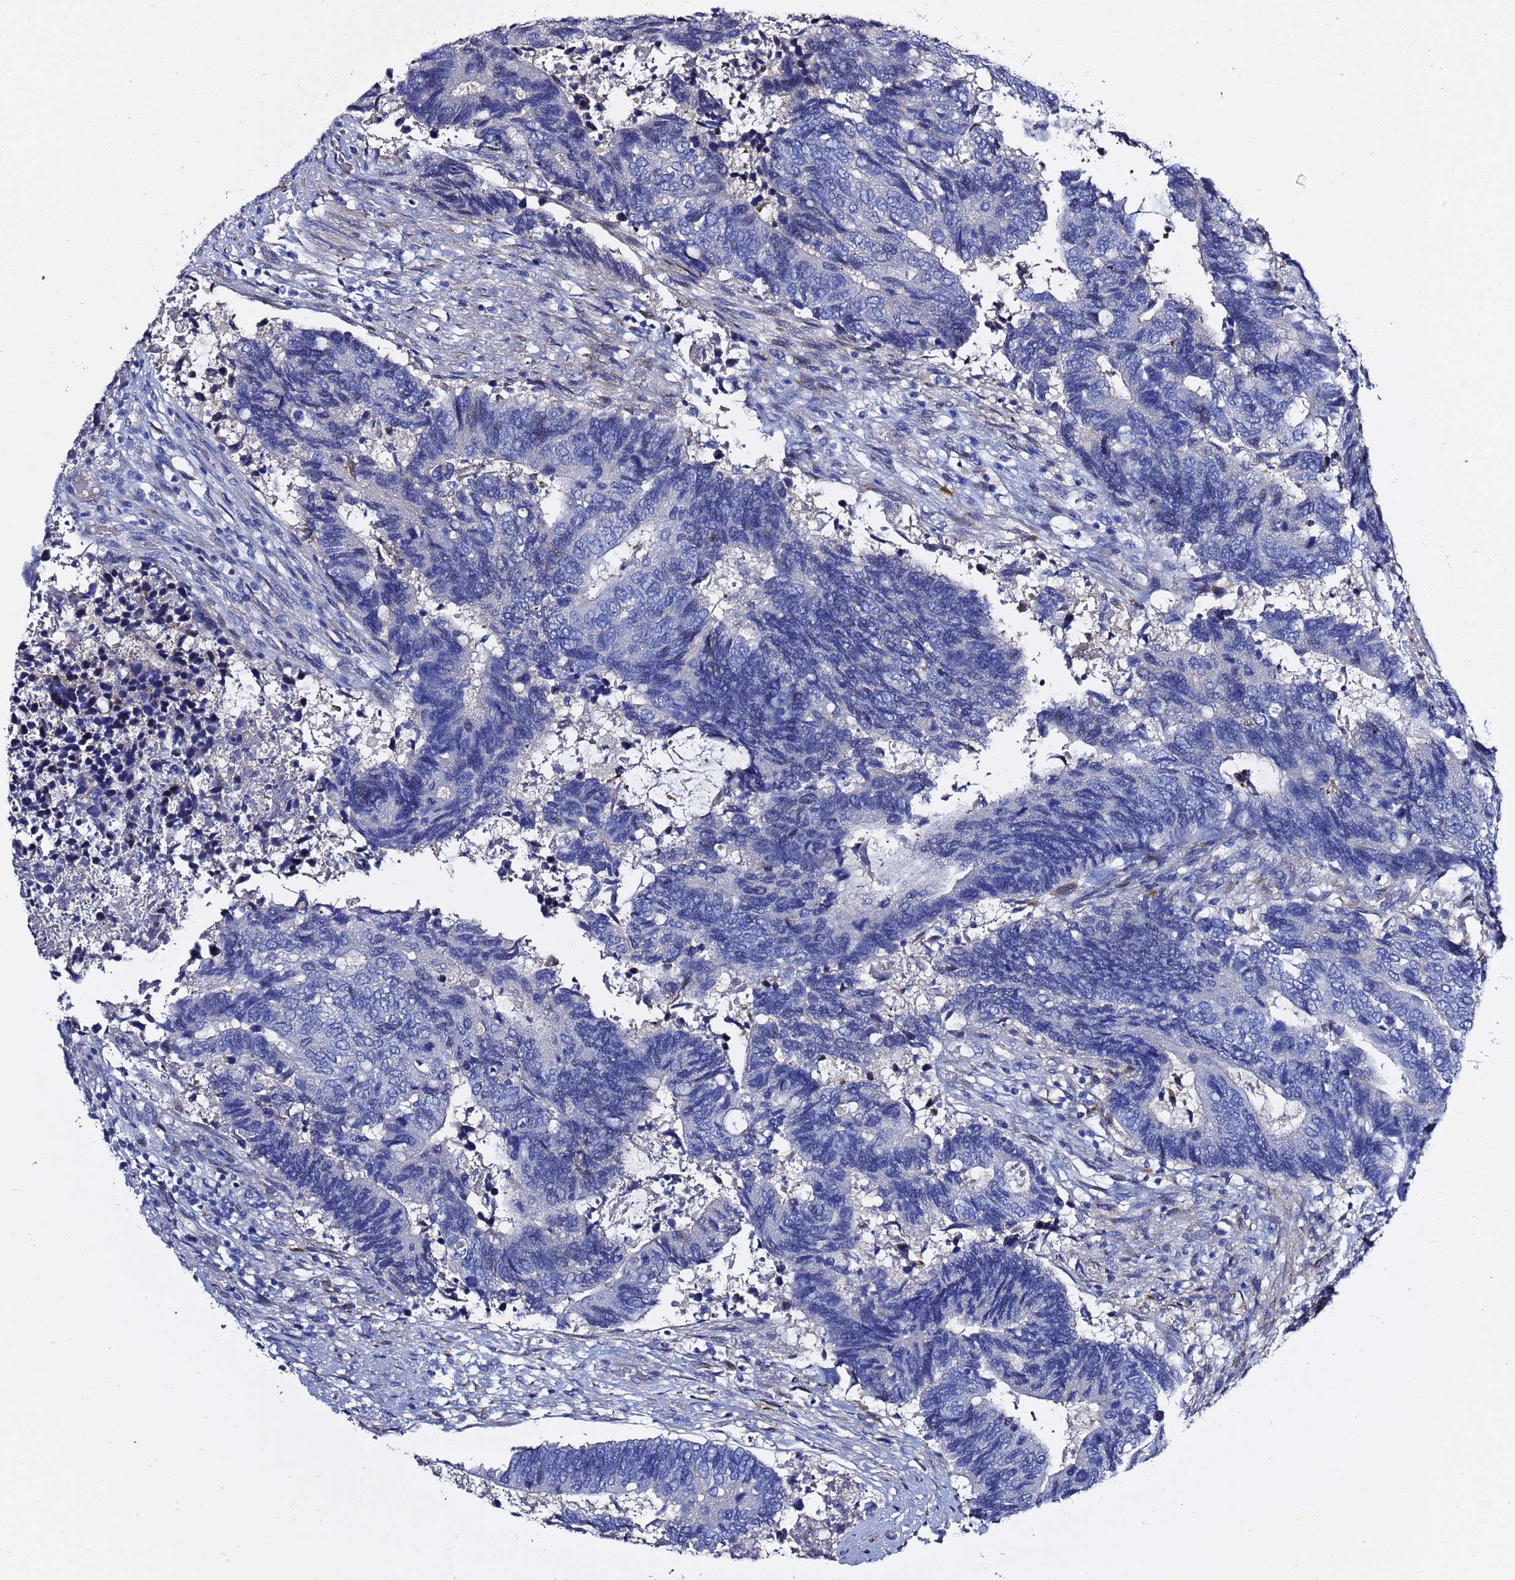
{"staining": {"intensity": "negative", "quantity": "none", "location": "none"}, "tissue": "colorectal cancer", "cell_type": "Tumor cells", "image_type": "cancer", "snomed": [{"axis": "morphology", "description": "Adenocarcinoma, NOS"}, {"axis": "topography", "description": "Colon"}], "caption": "Adenocarcinoma (colorectal) was stained to show a protein in brown. There is no significant positivity in tumor cells.", "gene": "NAT2", "patient": {"sex": "male", "age": 87}}